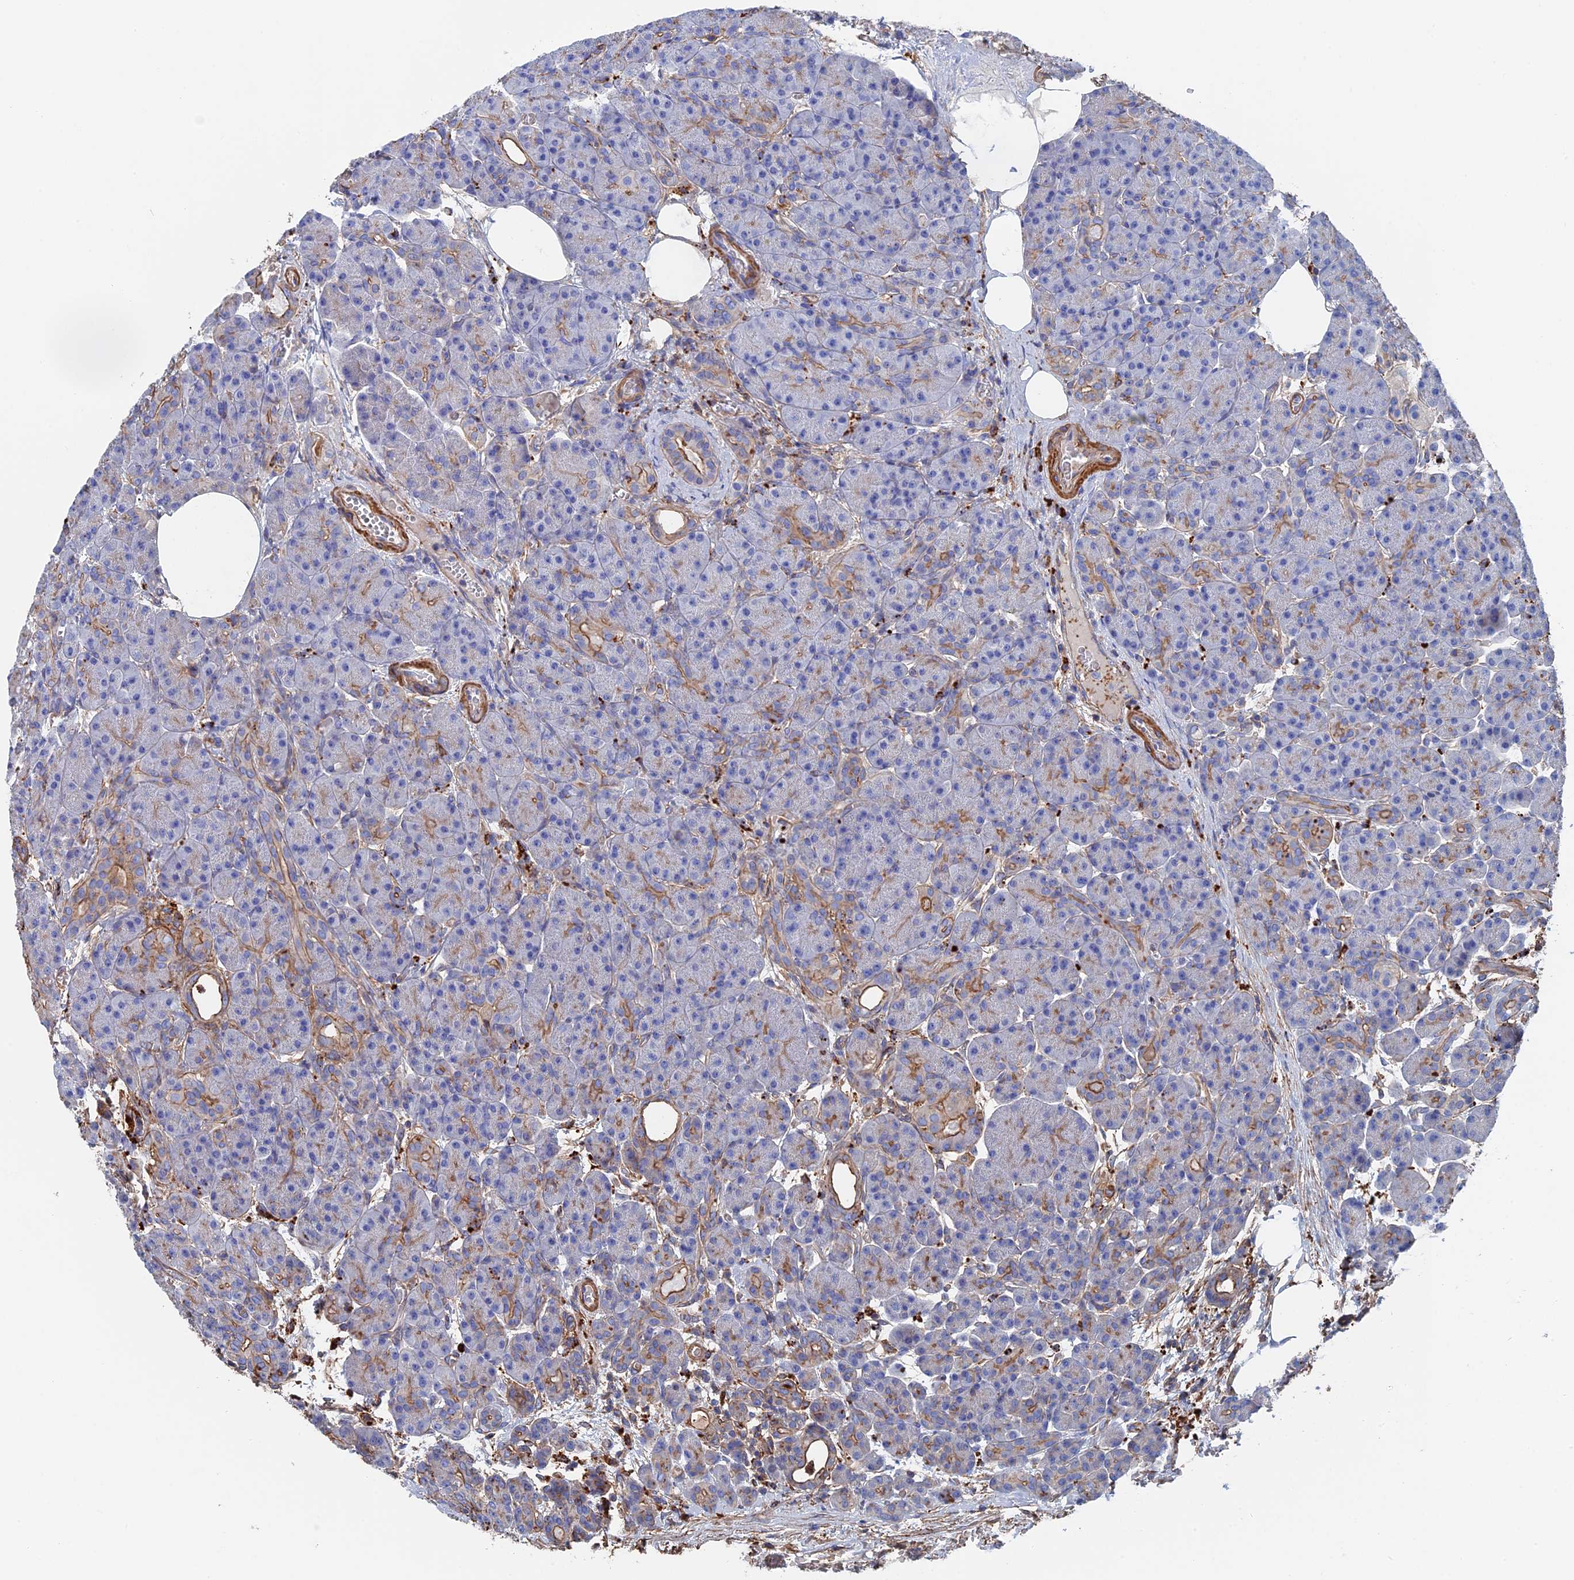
{"staining": {"intensity": "moderate", "quantity": "<25%", "location": "cytoplasmic/membranous"}, "tissue": "pancreas", "cell_type": "Exocrine glandular cells", "image_type": "normal", "snomed": [{"axis": "morphology", "description": "Normal tissue, NOS"}, {"axis": "topography", "description": "Pancreas"}], "caption": "Immunohistochemical staining of benign pancreas demonstrates <25% levels of moderate cytoplasmic/membranous protein positivity in approximately <25% of exocrine glandular cells.", "gene": "STRA6", "patient": {"sex": "male", "age": 63}}